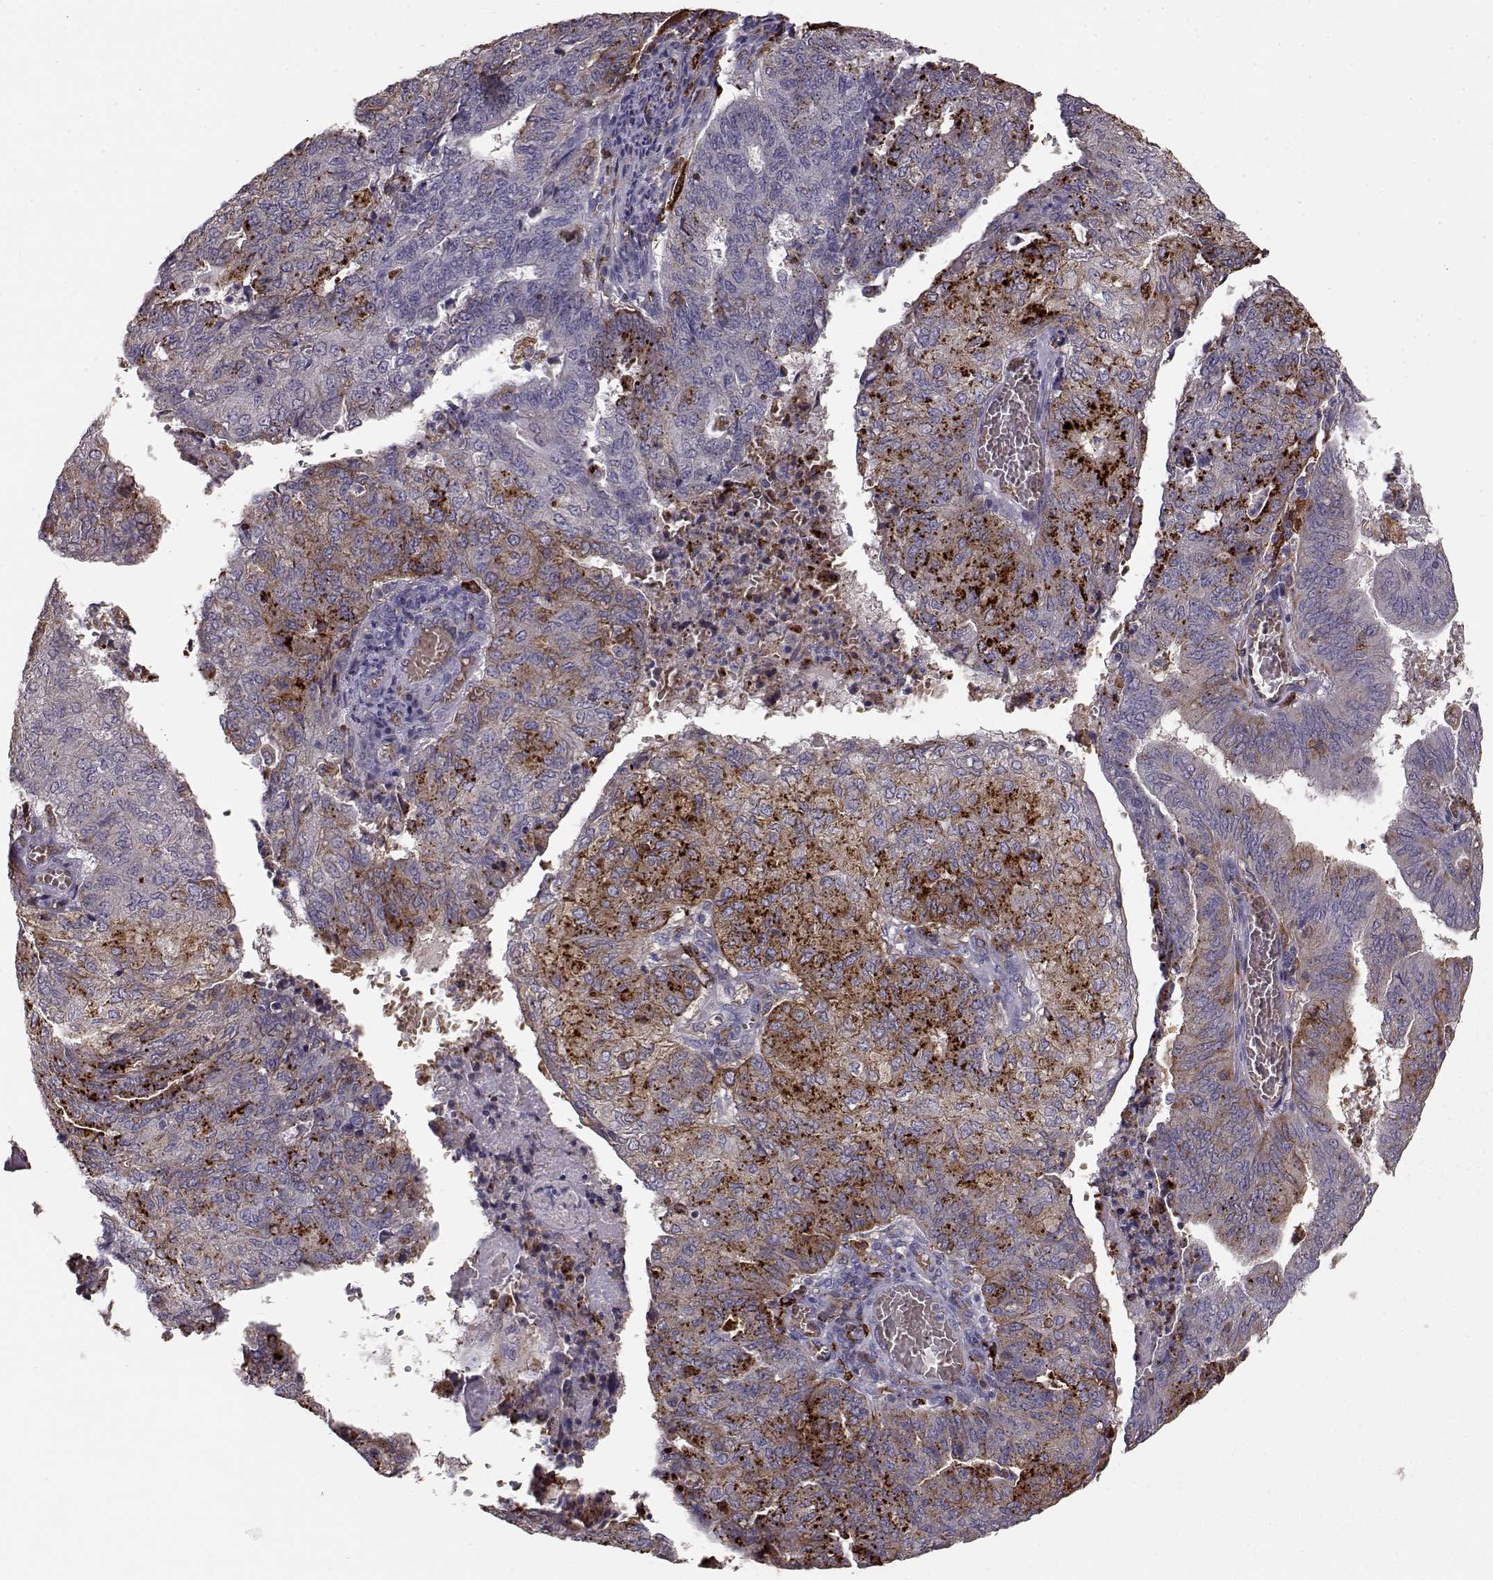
{"staining": {"intensity": "strong", "quantity": "<25%", "location": "cytoplasmic/membranous"}, "tissue": "endometrial cancer", "cell_type": "Tumor cells", "image_type": "cancer", "snomed": [{"axis": "morphology", "description": "Adenocarcinoma, NOS"}, {"axis": "topography", "description": "Endometrium"}], "caption": "The immunohistochemical stain shows strong cytoplasmic/membranous positivity in tumor cells of endometrial adenocarcinoma tissue.", "gene": "CCNF", "patient": {"sex": "female", "age": 82}}